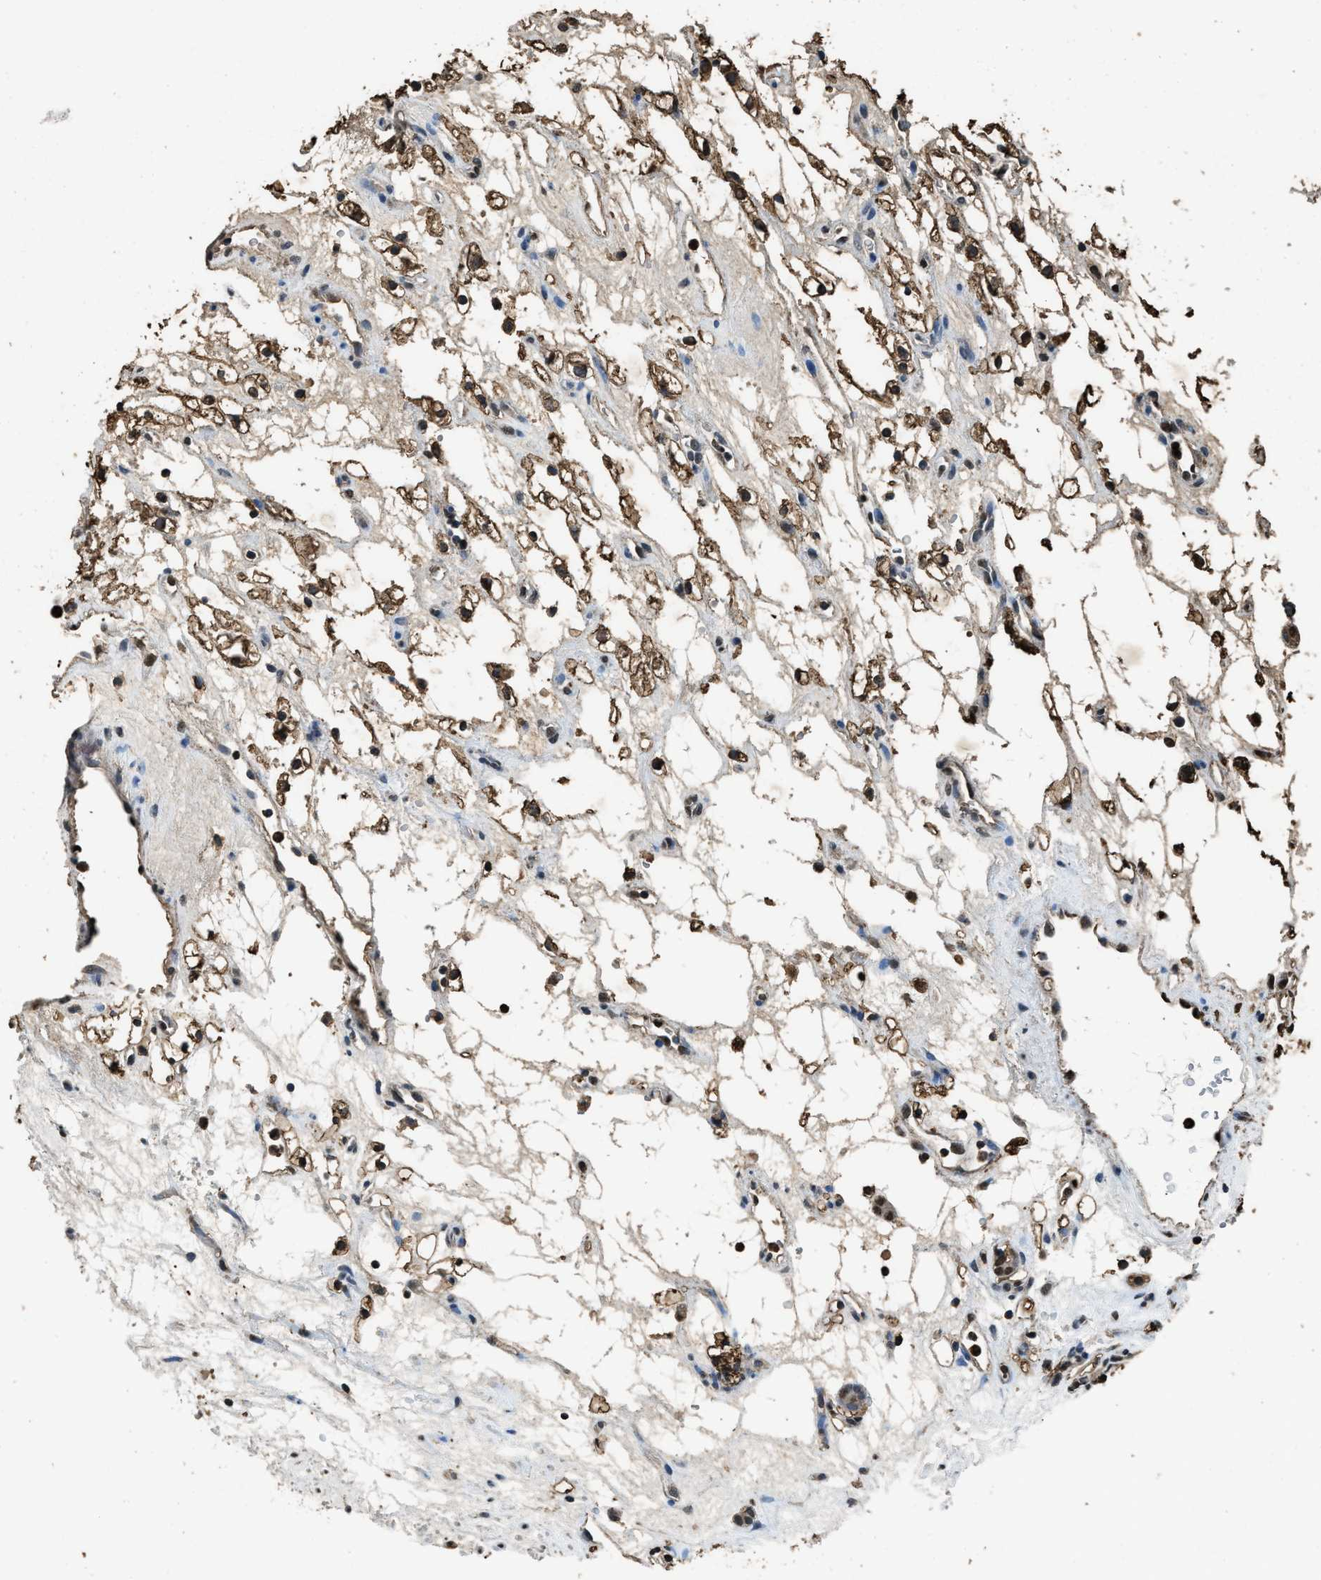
{"staining": {"intensity": "moderate", "quantity": ">75%", "location": "cytoplasmic/membranous"}, "tissue": "renal cancer", "cell_type": "Tumor cells", "image_type": "cancer", "snomed": [{"axis": "morphology", "description": "Adenocarcinoma, NOS"}, {"axis": "topography", "description": "Kidney"}], "caption": "Renal adenocarcinoma stained for a protein exhibits moderate cytoplasmic/membranous positivity in tumor cells. (Brightfield microscopy of DAB IHC at high magnification).", "gene": "GAPDH", "patient": {"sex": "female", "age": 60}}